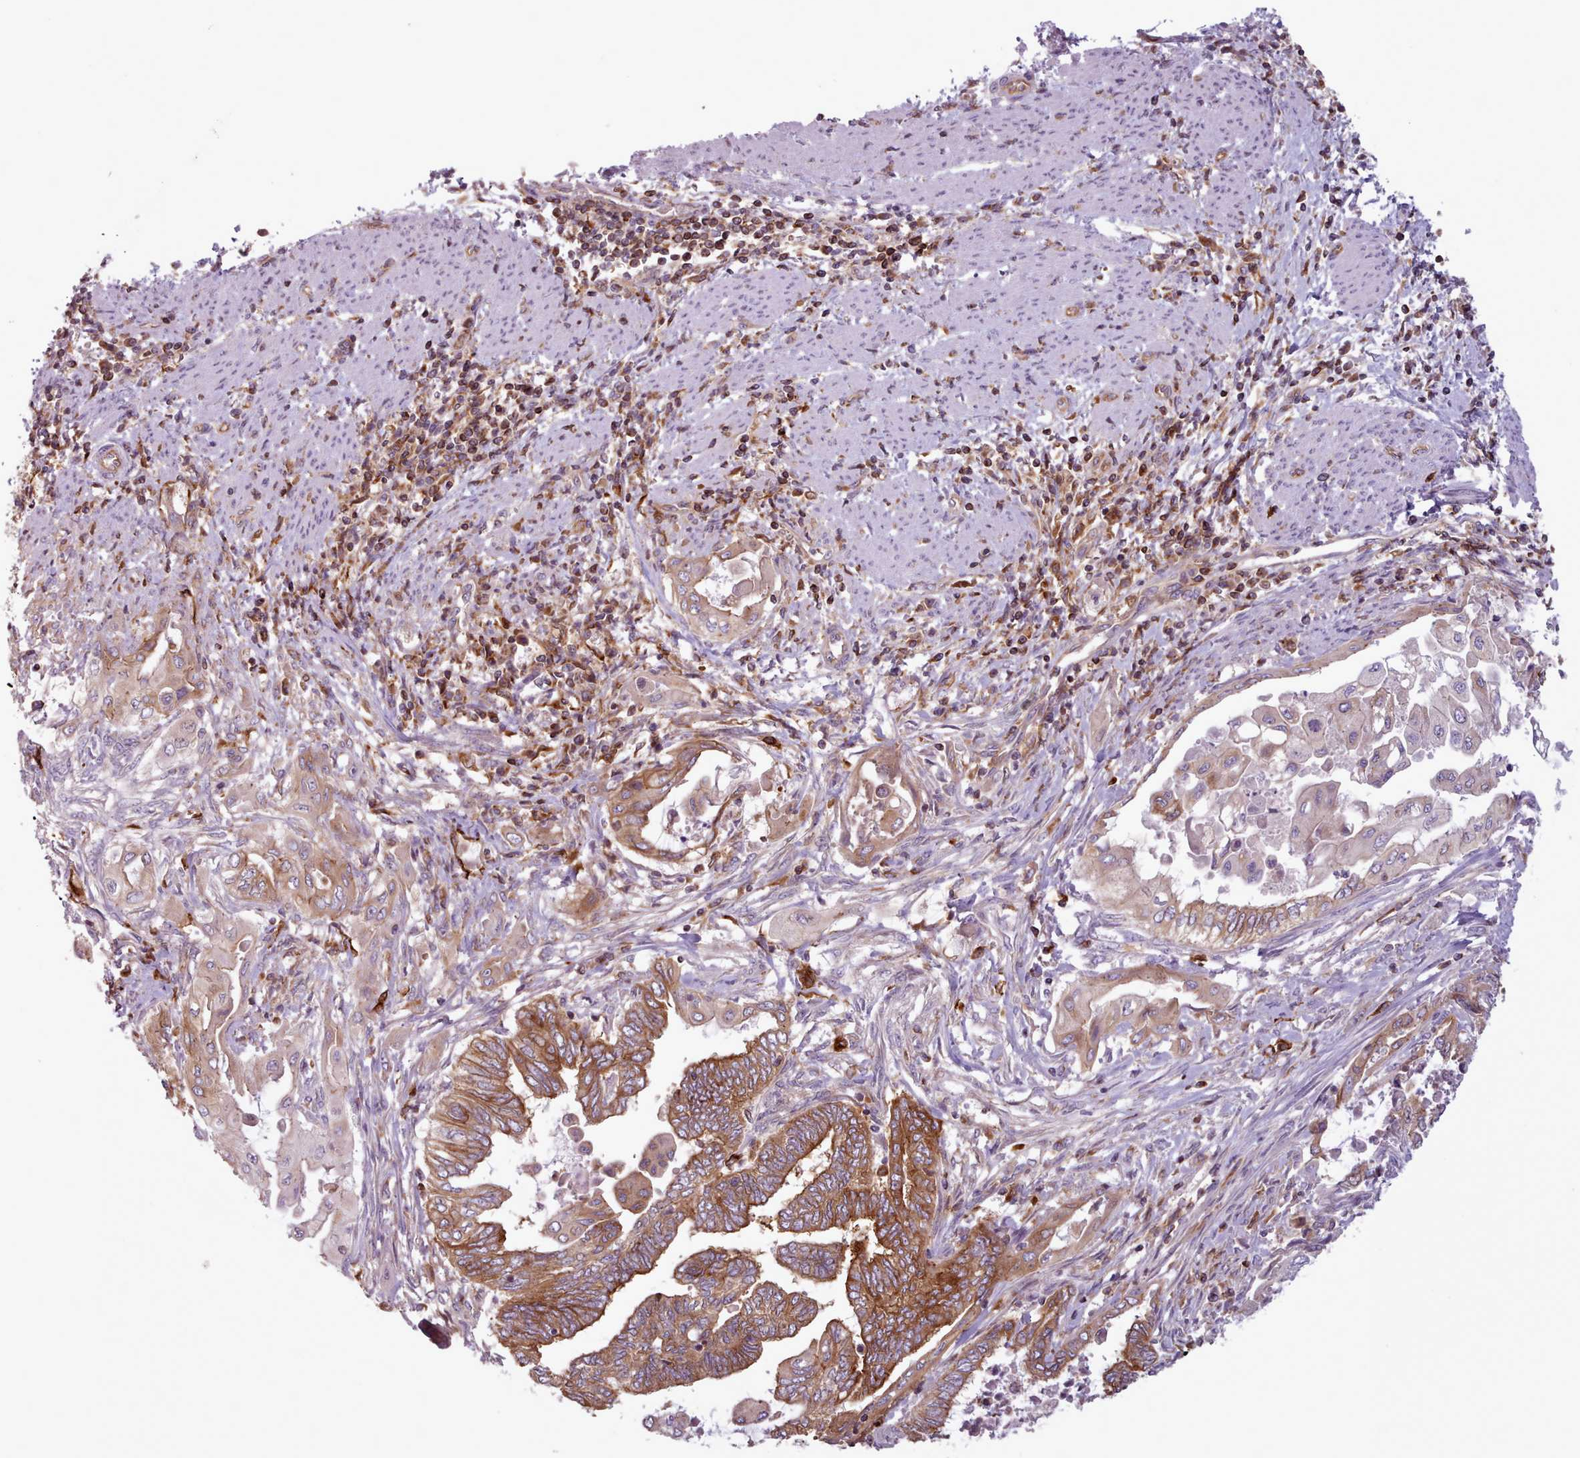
{"staining": {"intensity": "moderate", "quantity": ">75%", "location": "cytoplasmic/membranous"}, "tissue": "endometrial cancer", "cell_type": "Tumor cells", "image_type": "cancer", "snomed": [{"axis": "morphology", "description": "Adenocarcinoma, NOS"}, {"axis": "topography", "description": "Uterus"}, {"axis": "topography", "description": "Endometrium"}], "caption": "This micrograph reveals immunohistochemistry staining of adenocarcinoma (endometrial), with medium moderate cytoplasmic/membranous staining in about >75% of tumor cells.", "gene": "CRYBG1", "patient": {"sex": "female", "age": 70}}